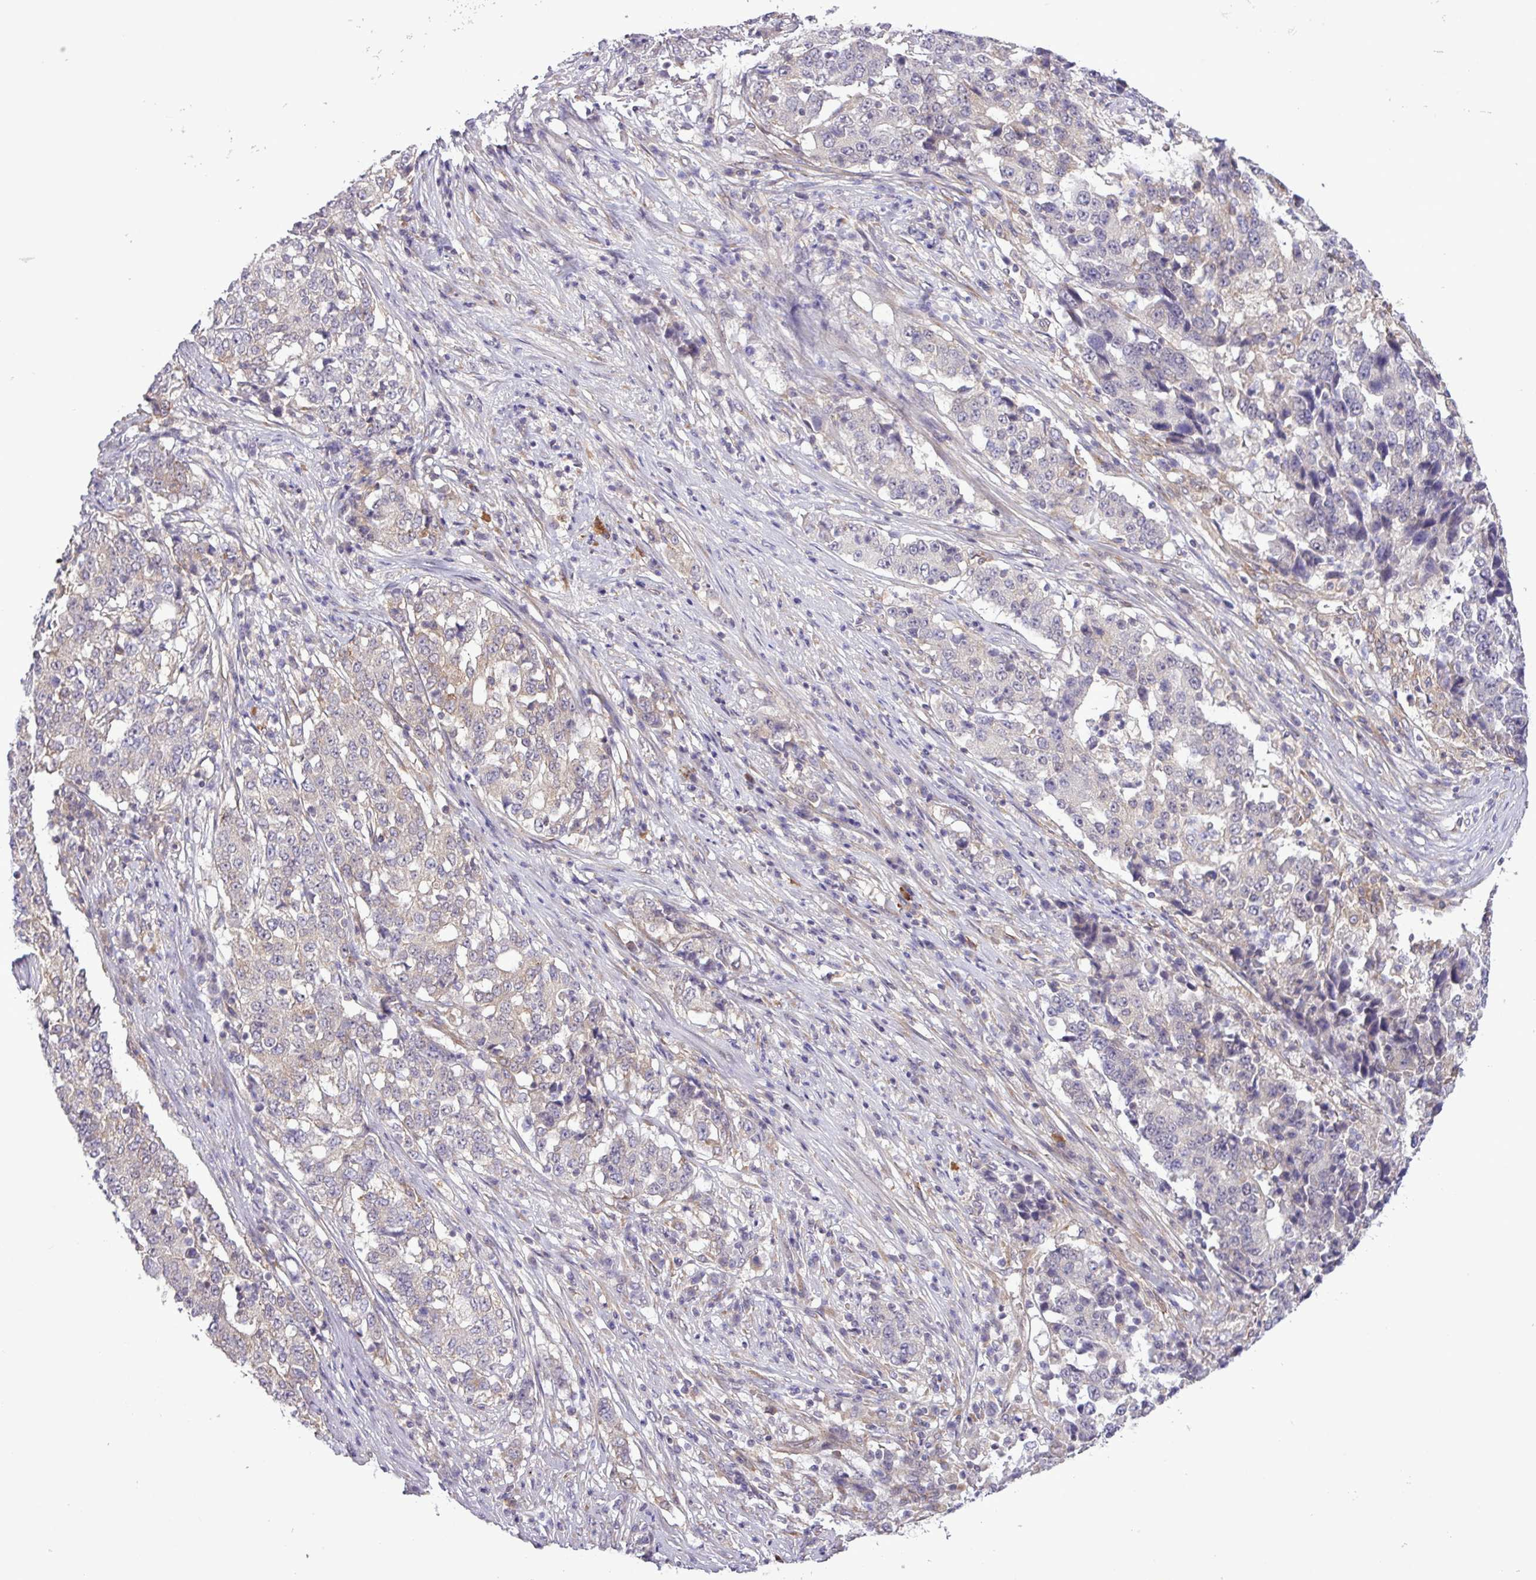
{"staining": {"intensity": "negative", "quantity": "none", "location": "none"}, "tissue": "stomach cancer", "cell_type": "Tumor cells", "image_type": "cancer", "snomed": [{"axis": "morphology", "description": "Adenocarcinoma, NOS"}, {"axis": "topography", "description": "Stomach"}], "caption": "IHC photomicrograph of neoplastic tissue: adenocarcinoma (stomach) stained with DAB demonstrates no significant protein expression in tumor cells. (Brightfield microscopy of DAB immunohistochemistry at high magnification).", "gene": "FAM222B", "patient": {"sex": "male", "age": 59}}